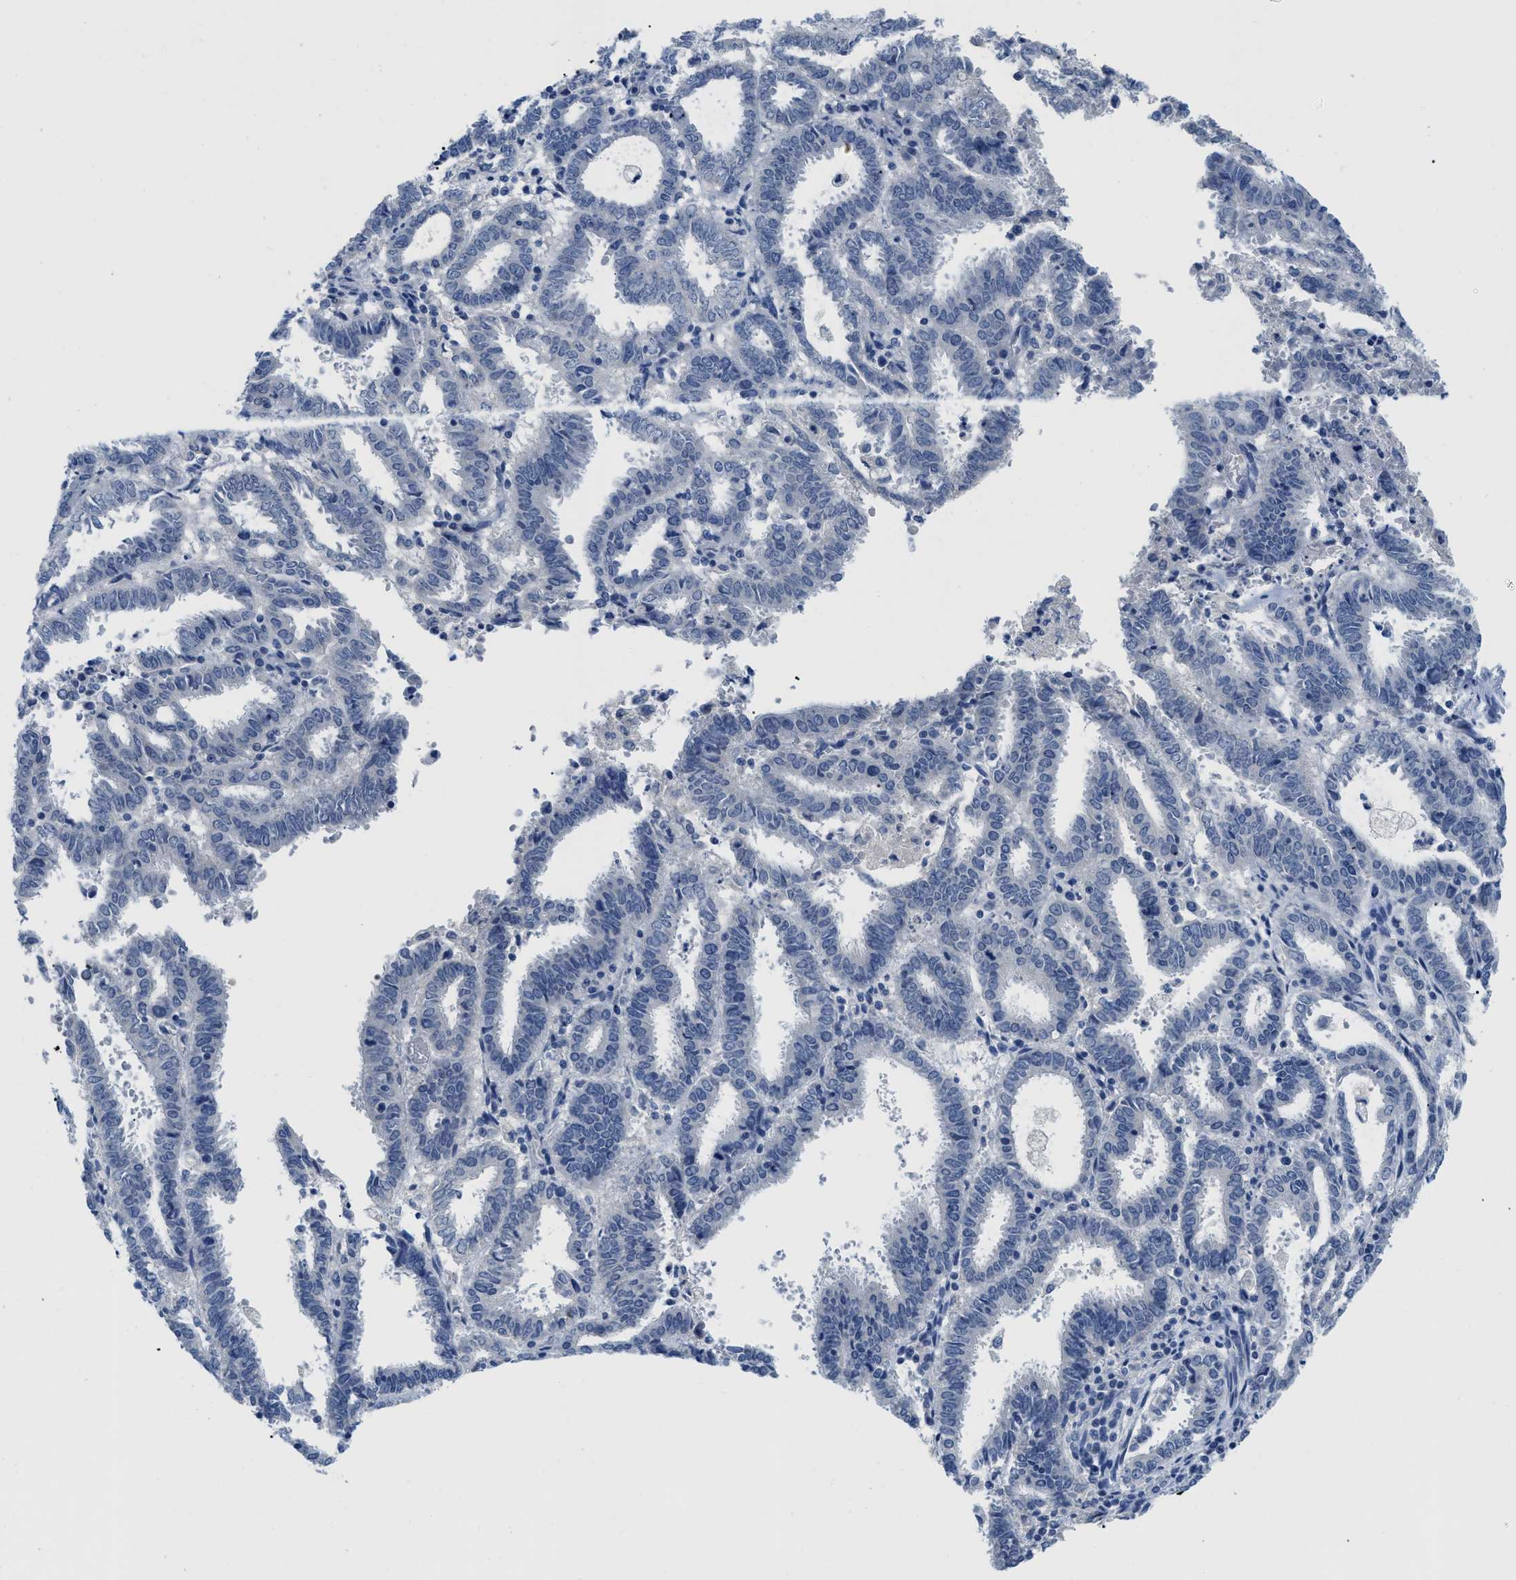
{"staining": {"intensity": "negative", "quantity": "none", "location": "none"}, "tissue": "endometrial cancer", "cell_type": "Tumor cells", "image_type": "cancer", "snomed": [{"axis": "morphology", "description": "Adenocarcinoma, NOS"}, {"axis": "topography", "description": "Uterus"}], "caption": "IHC photomicrograph of neoplastic tissue: adenocarcinoma (endometrial) stained with DAB (3,3'-diaminobenzidine) reveals no significant protein expression in tumor cells.", "gene": "PYY", "patient": {"sex": "female", "age": 83}}